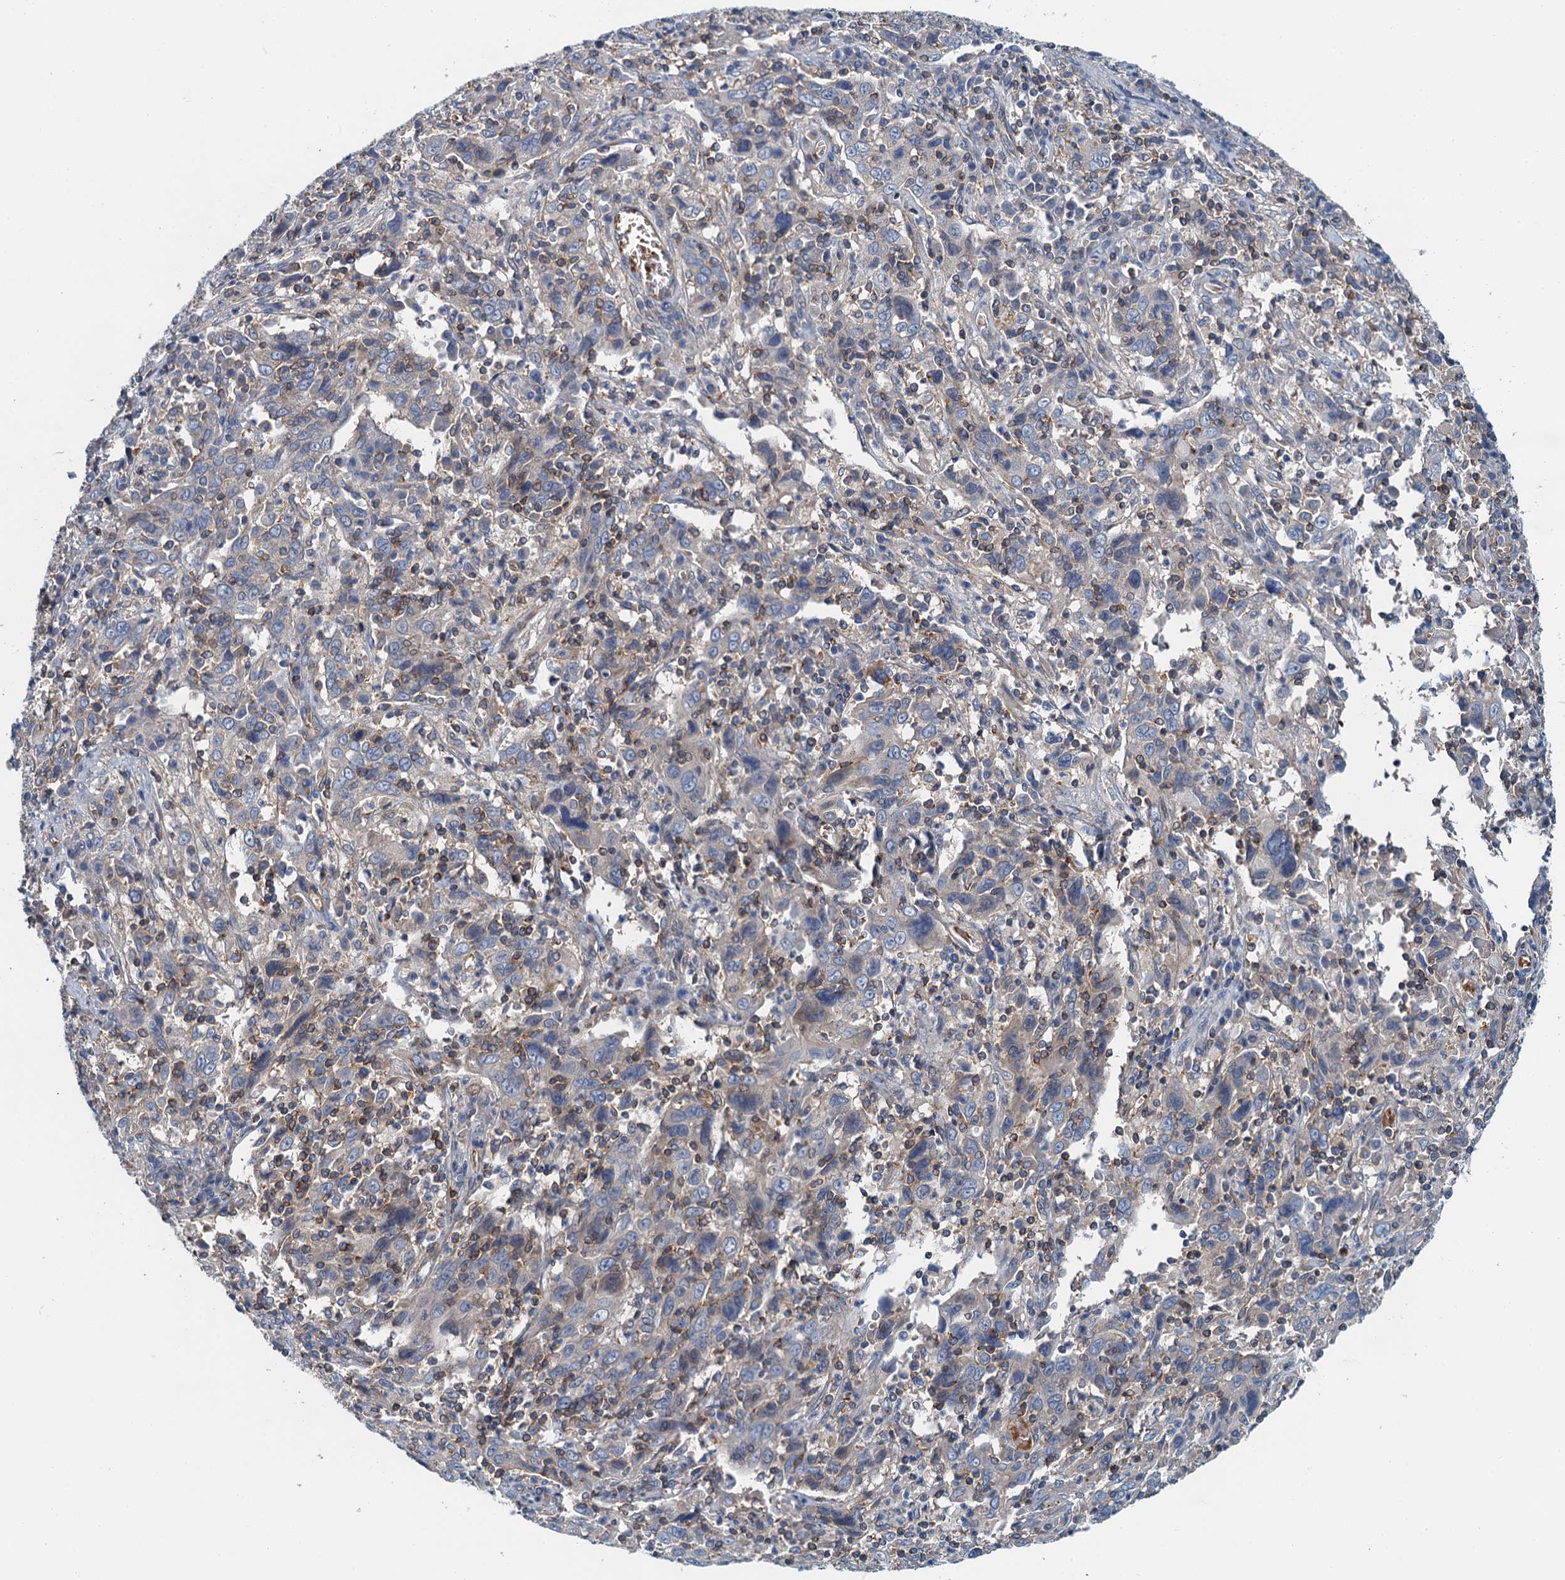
{"staining": {"intensity": "negative", "quantity": "none", "location": "none"}, "tissue": "cervical cancer", "cell_type": "Tumor cells", "image_type": "cancer", "snomed": [{"axis": "morphology", "description": "Squamous cell carcinoma, NOS"}, {"axis": "topography", "description": "Cervix"}], "caption": "Squamous cell carcinoma (cervical) stained for a protein using IHC shows no expression tumor cells.", "gene": "ROGDI", "patient": {"sex": "female", "age": 46}}